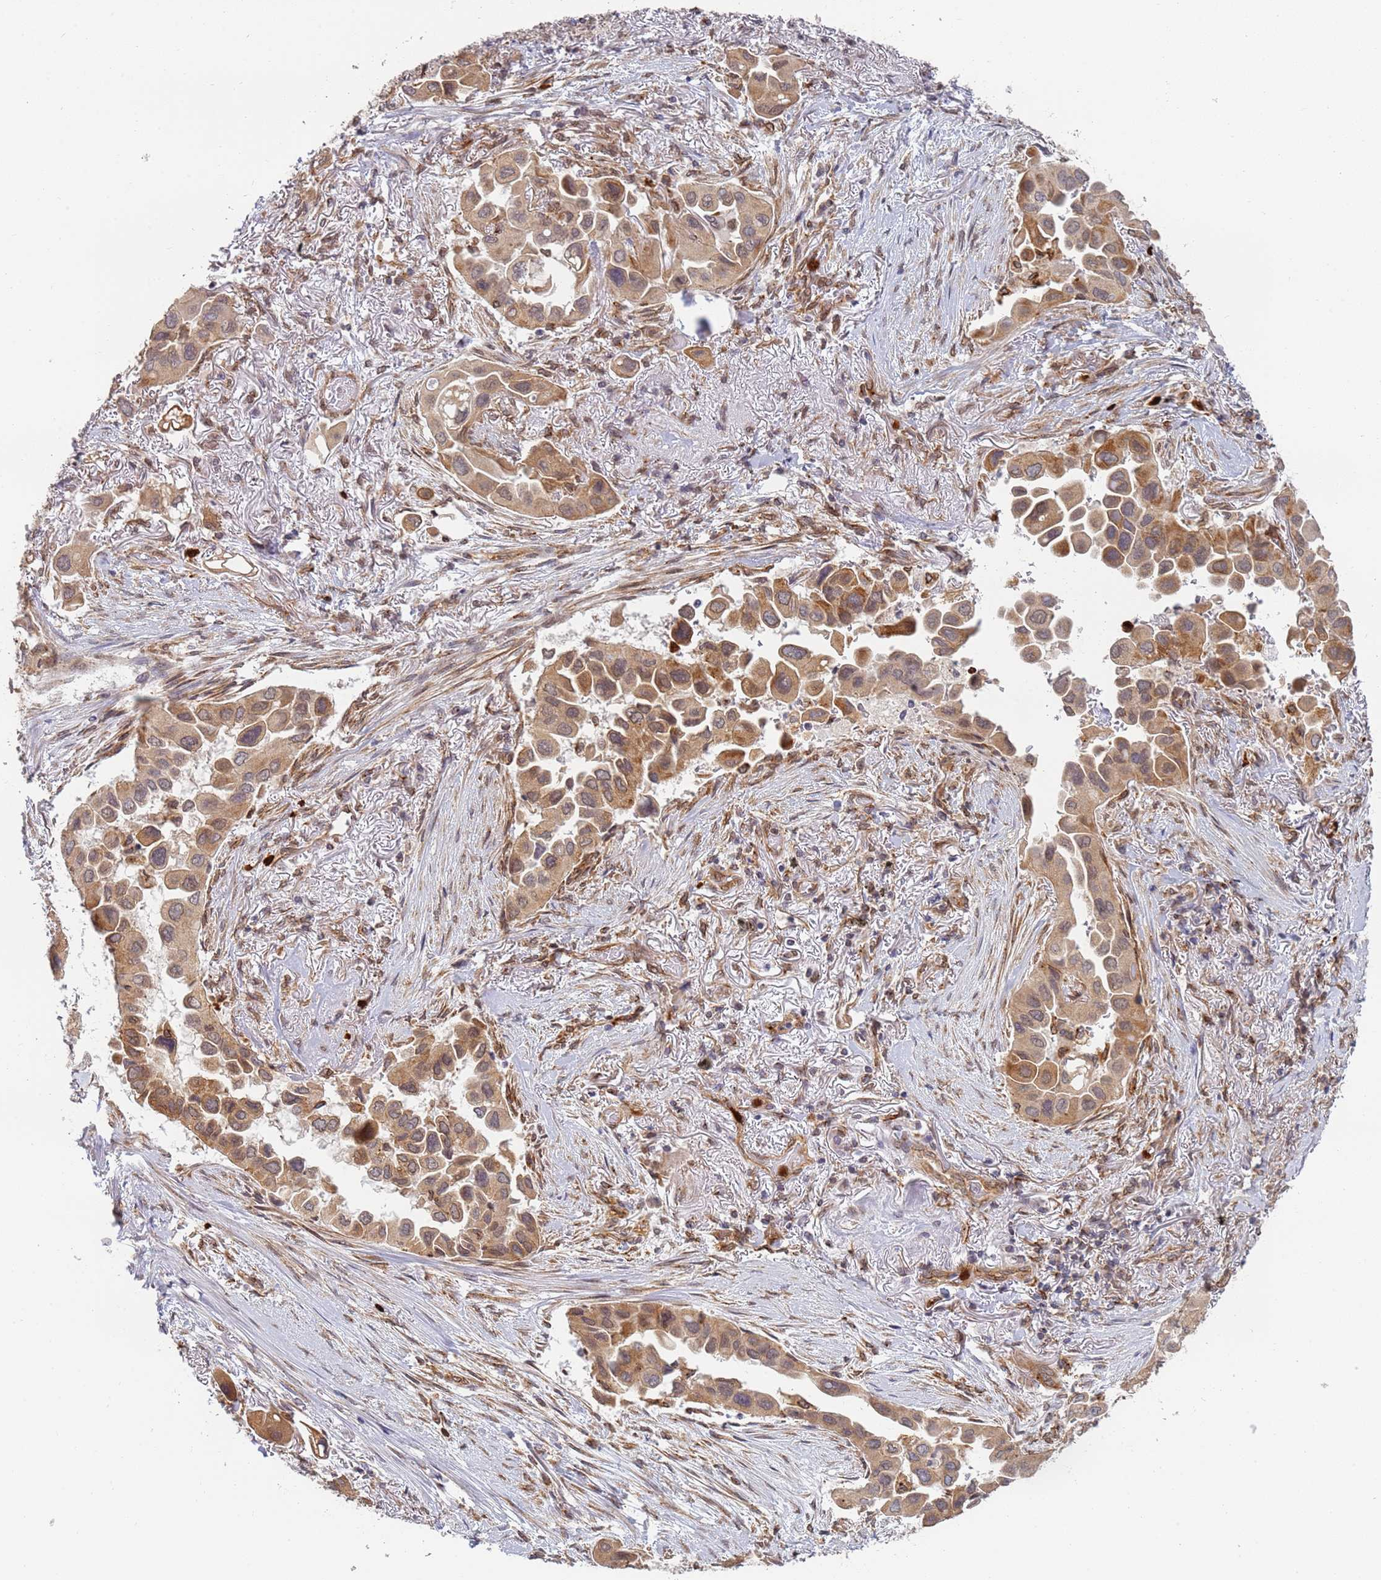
{"staining": {"intensity": "moderate", "quantity": ">75%", "location": "cytoplasmic/membranous"}, "tissue": "lung cancer", "cell_type": "Tumor cells", "image_type": "cancer", "snomed": [{"axis": "morphology", "description": "Adenocarcinoma, NOS"}, {"axis": "topography", "description": "Lung"}], "caption": "Immunohistochemical staining of lung cancer (adenocarcinoma) exhibits medium levels of moderate cytoplasmic/membranous protein staining in approximately >75% of tumor cells.", "gene": "CEP170", "patient": {"sex": "female", "age": 76}}